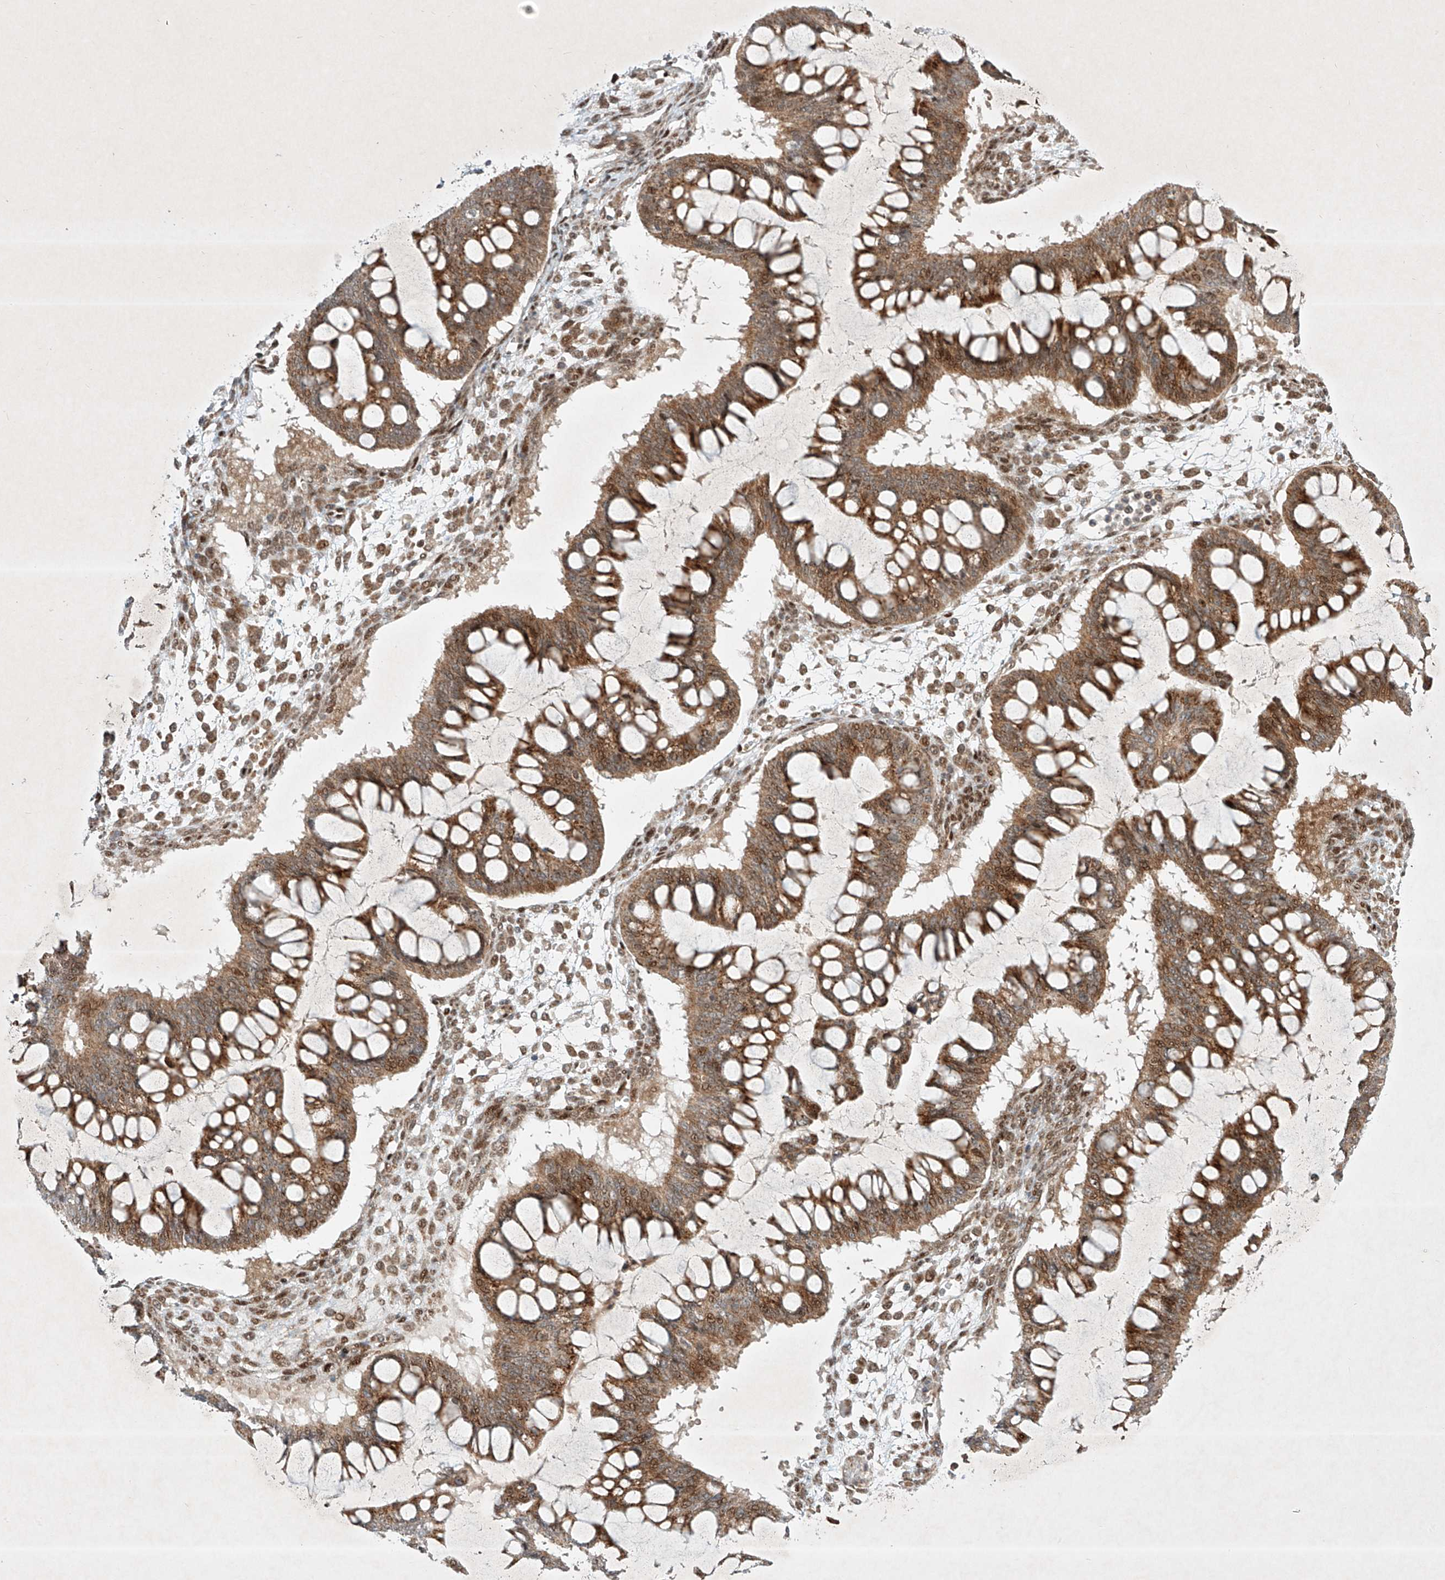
{"staining": {"intensity": "moderate", "quantity": ">75%", "location": "cytoplasmic/membranous,nuclear"}, "tissue": "ovarian cancer", "cell_type": "Tumor cells", "image_type": "cancer", "snomed": [{"axis": "morphology", "description": "Cystadenocarcinoma, mucinous, NOS"}, {"axis": "topography", "description": "Ovary"}], "caption": "Protein expression analysis of human ovarian mucinous cystadenocarcinoma reveals moderate cytoplasmic/membranous and nuclear positivity in approximately >75% of tumor cells. (DAB (3,3'-diaminobenzidine) IHC with brightfield microscopy, high magnification).", "gene": "EPG5", "patient": {"sex": "female", "age": 73}}